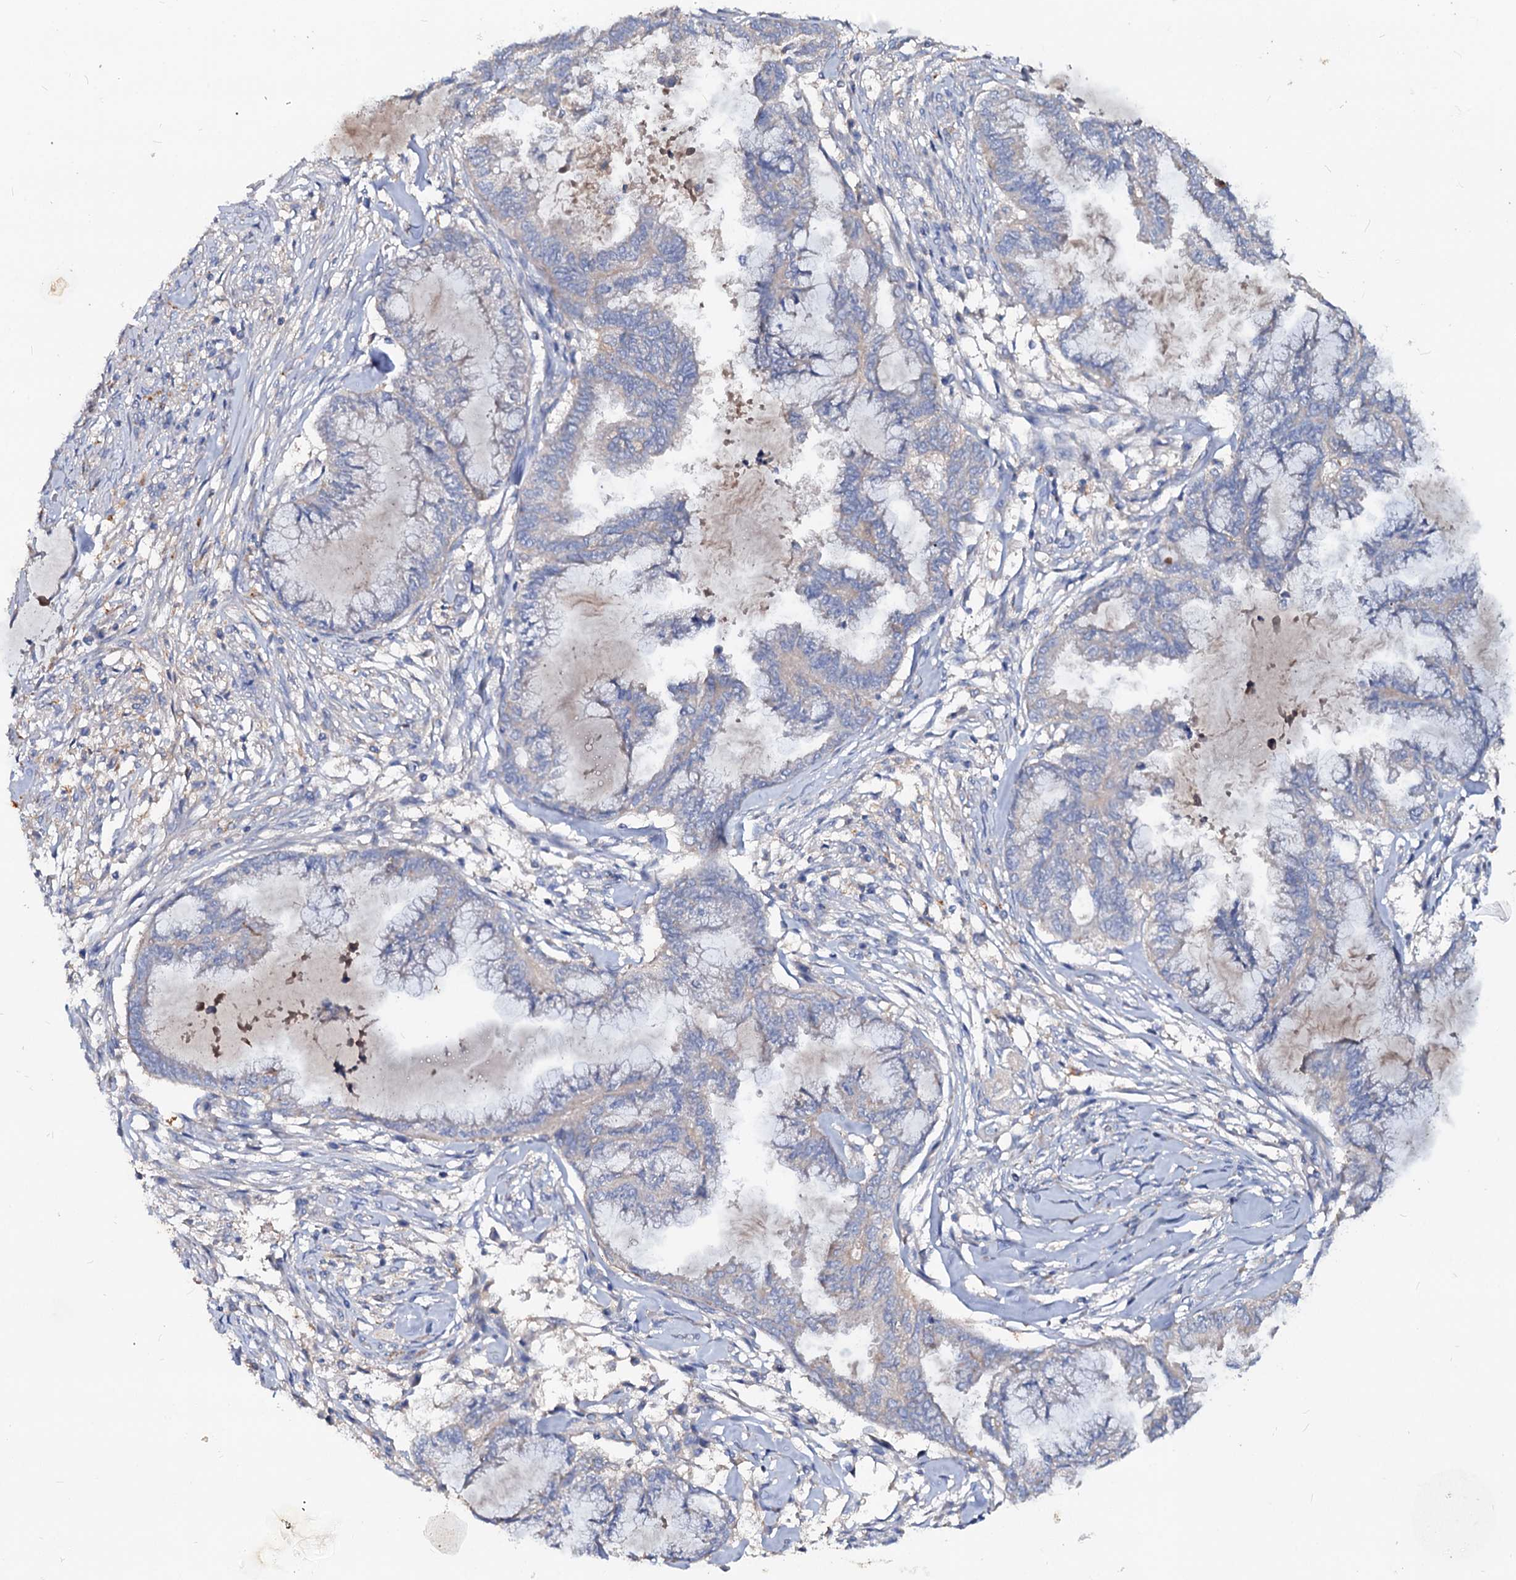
{"staining": {"intensity": "negative", "quantity": "none", "location": "none"}, "tissue": "endometrial cancer", "cell_type": "Tumor cells", "image_type": "cancer", "snomed": [{"axis": "morphology", "description": "Adenocarcinoma, NOS"}, {"axis": "topography", "description": "Endometrium"}], "caption": "The micrograph displays no significant staining in tumor cells of endometrial adenocarcinoma.", "gene": "ACY3", "patient": {"sex": "female", "age": 86}}